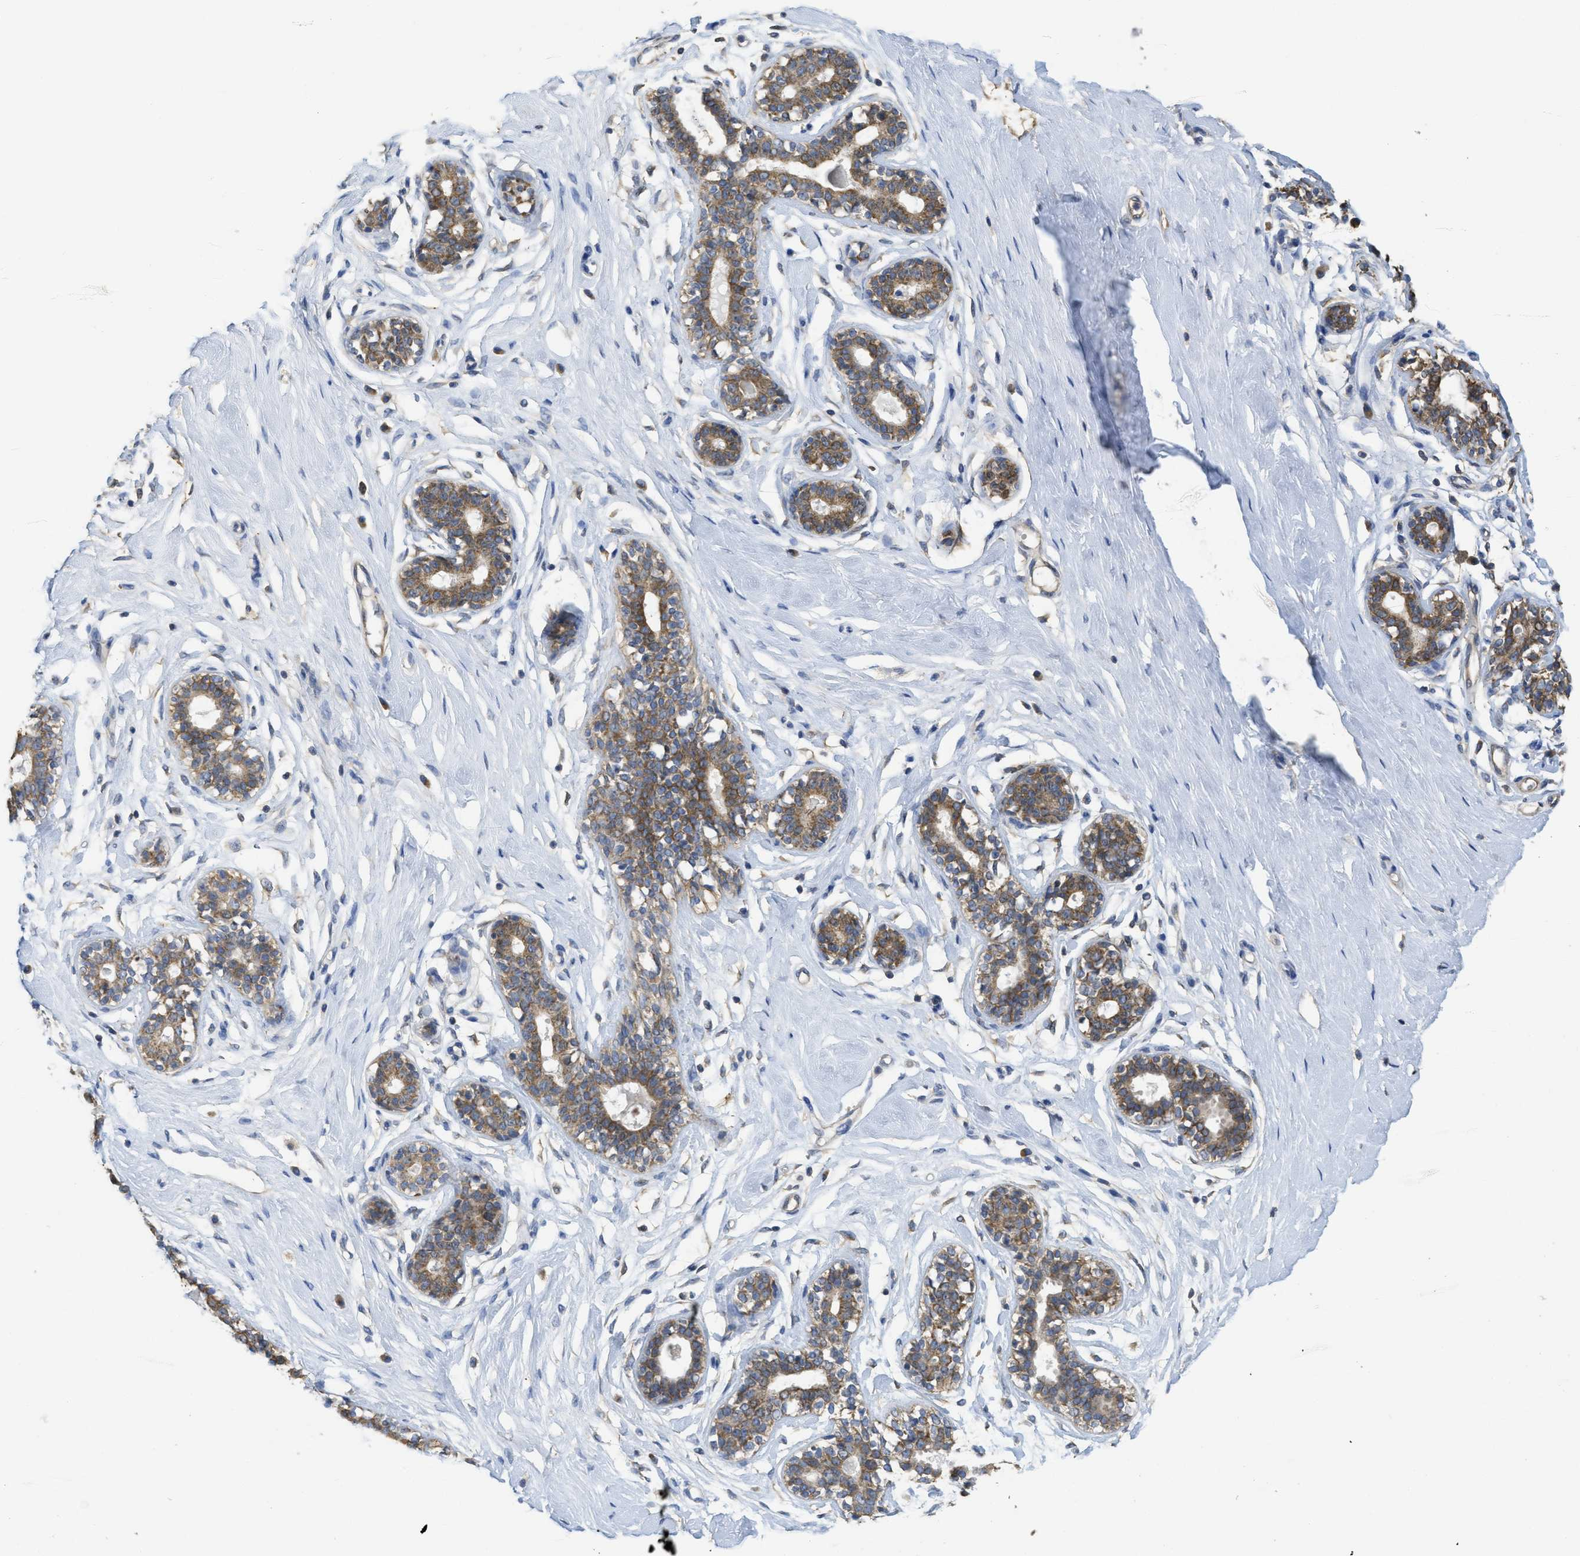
{"staining": {"intensity": "negative", "quantity": "none", "location": "none"}, "tissue": "breast", "cell_type": "Adipocytes", "image_type": "normal", "snomed": [{"axis": "morphology", "description": "Normal tissue, NOS"}, {"axis": "topography", "description": "Breast"}], "caption": "IHC photomicrograph of normal human breast stained for a protein (brown), which exhibits no staining in adipocytes. (Stains: DAB immunohistochemistry with hematoxylin counter stain, Microscopy: brightfield microscopy at high magnification).", "gene": "SFXN2", "patient": {"sex": "female", "age": 23}}